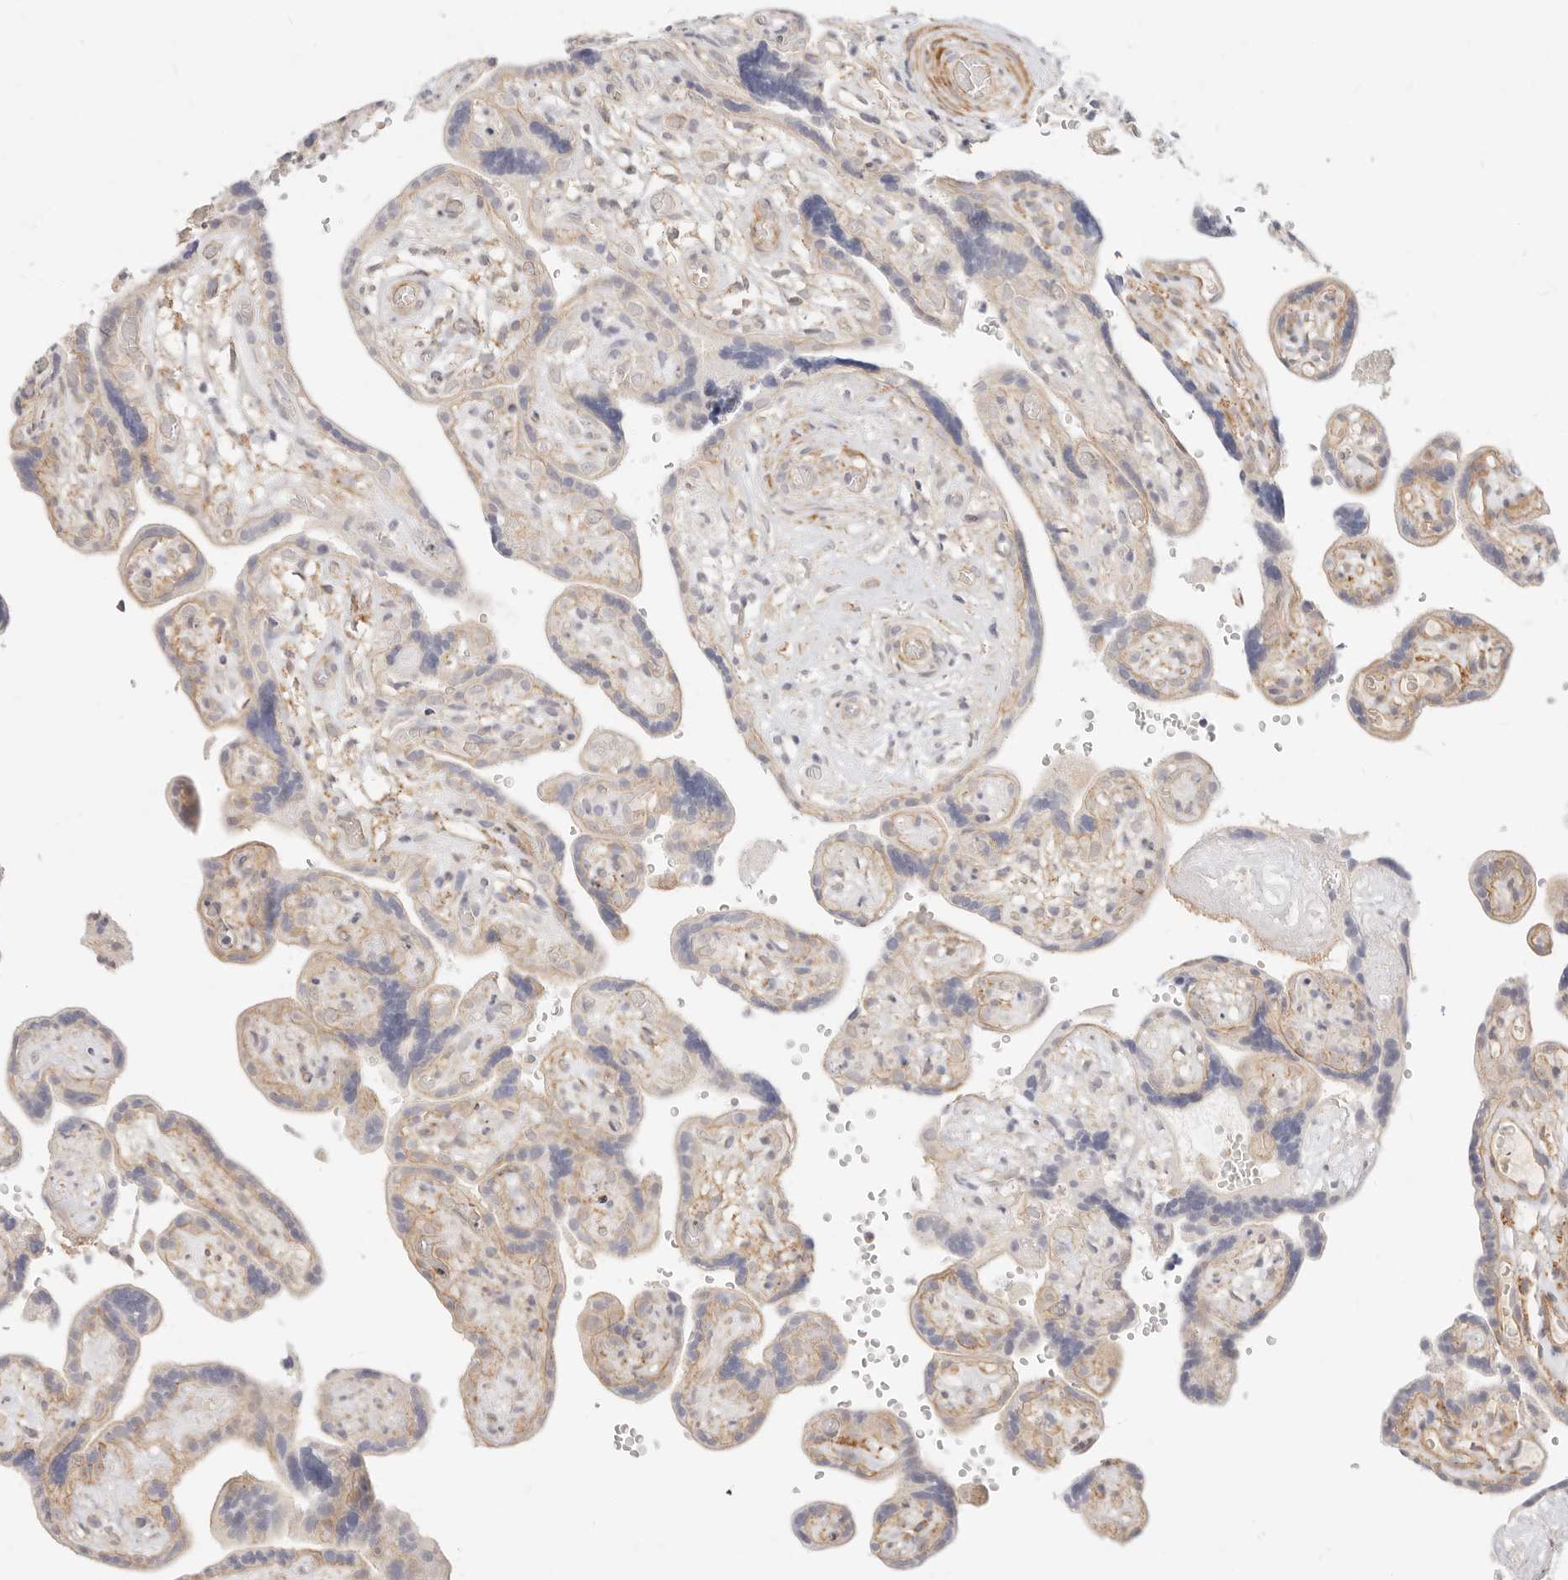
{"staining": {"intensity": "moderate", "quantity": "25%-75%", "location": "cytoplasmic/membranous"}, "tissue": "placenta", "cell_type": "Decidual cells", "image_type": "normal", "snomed": [{"axis": "morphology", "description": "Normal tissue, NOS"}, {"axis": "topography", "description": "Placenta"}], "caption": "Protein analysis of normal placenta demonstrates moderate cytoplasmic/membranous staining in approximately 25%-75% of decidual cells. (DAB = brown stain, brightfield microscopy at high magnification).", "gene": "UBXN10", "patient": {"sex": "female", "age": 30}}